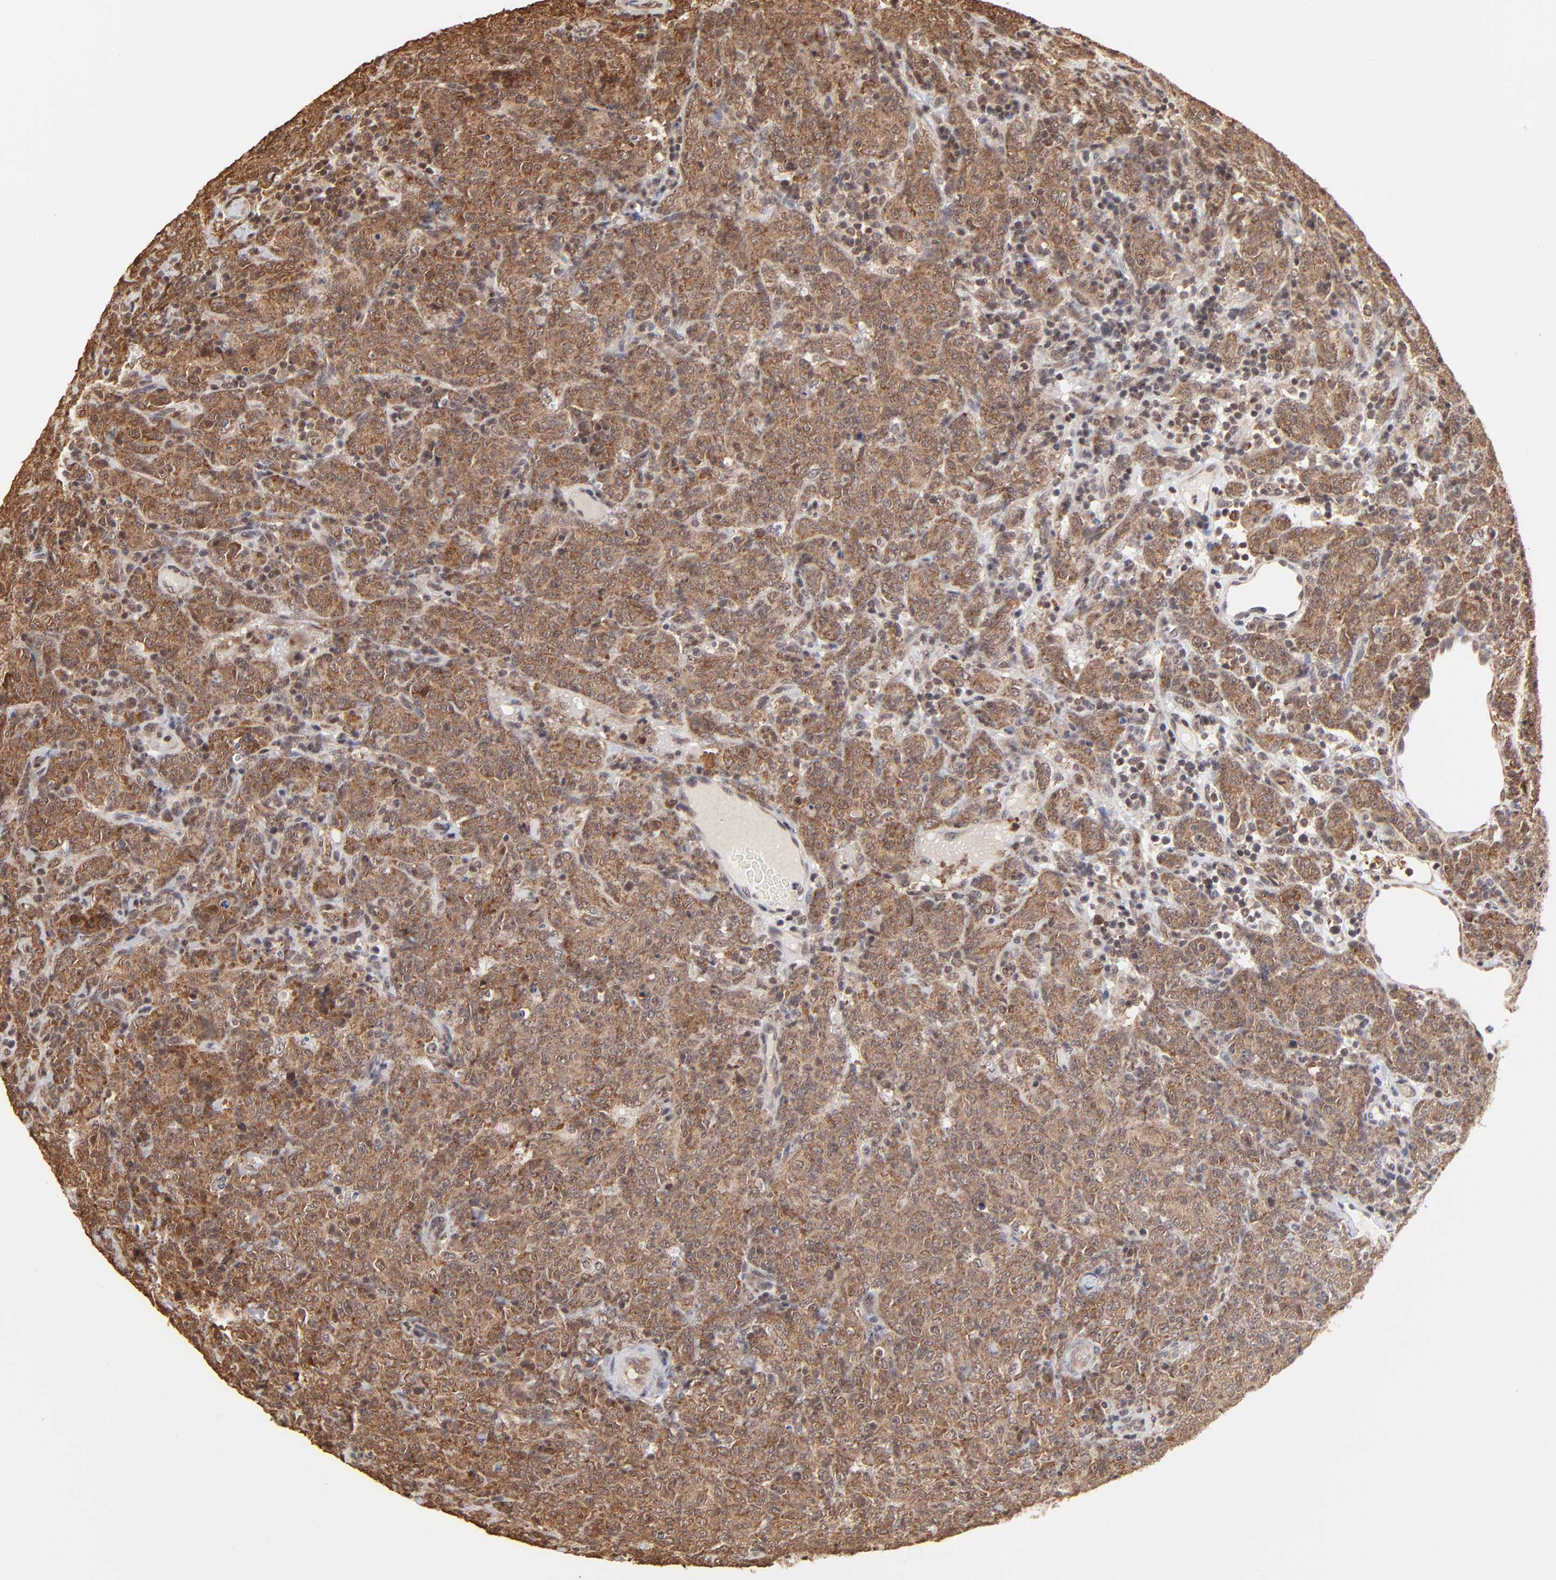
{"staining": {"intensity": "moderate", "quantity": ">75%", "location": "cytoplasmic/membranous"}, "tissue": "lymphoma", "cell_type": "Tumor cells", "image_type": "cancer", "snomed": [{"axis": "morphology", "description": "Malignant lymphoma, non-Hodgkin's type, High grade"}, {"axis": "topography", "description": "Tonsil"}], "caption": "Protein expression analysis of human lymphoma reveals moderate cytoplasmic/membranous positivity in approximately >75% of tumor cells. The staining was performed using DAB to visualize the protein expression in brown, while the nuclei were stained in blue with hematoxylin (Magnification: 20x).", "gene": "BRPF1", "patient": {"sex": "female", "age": 36}}